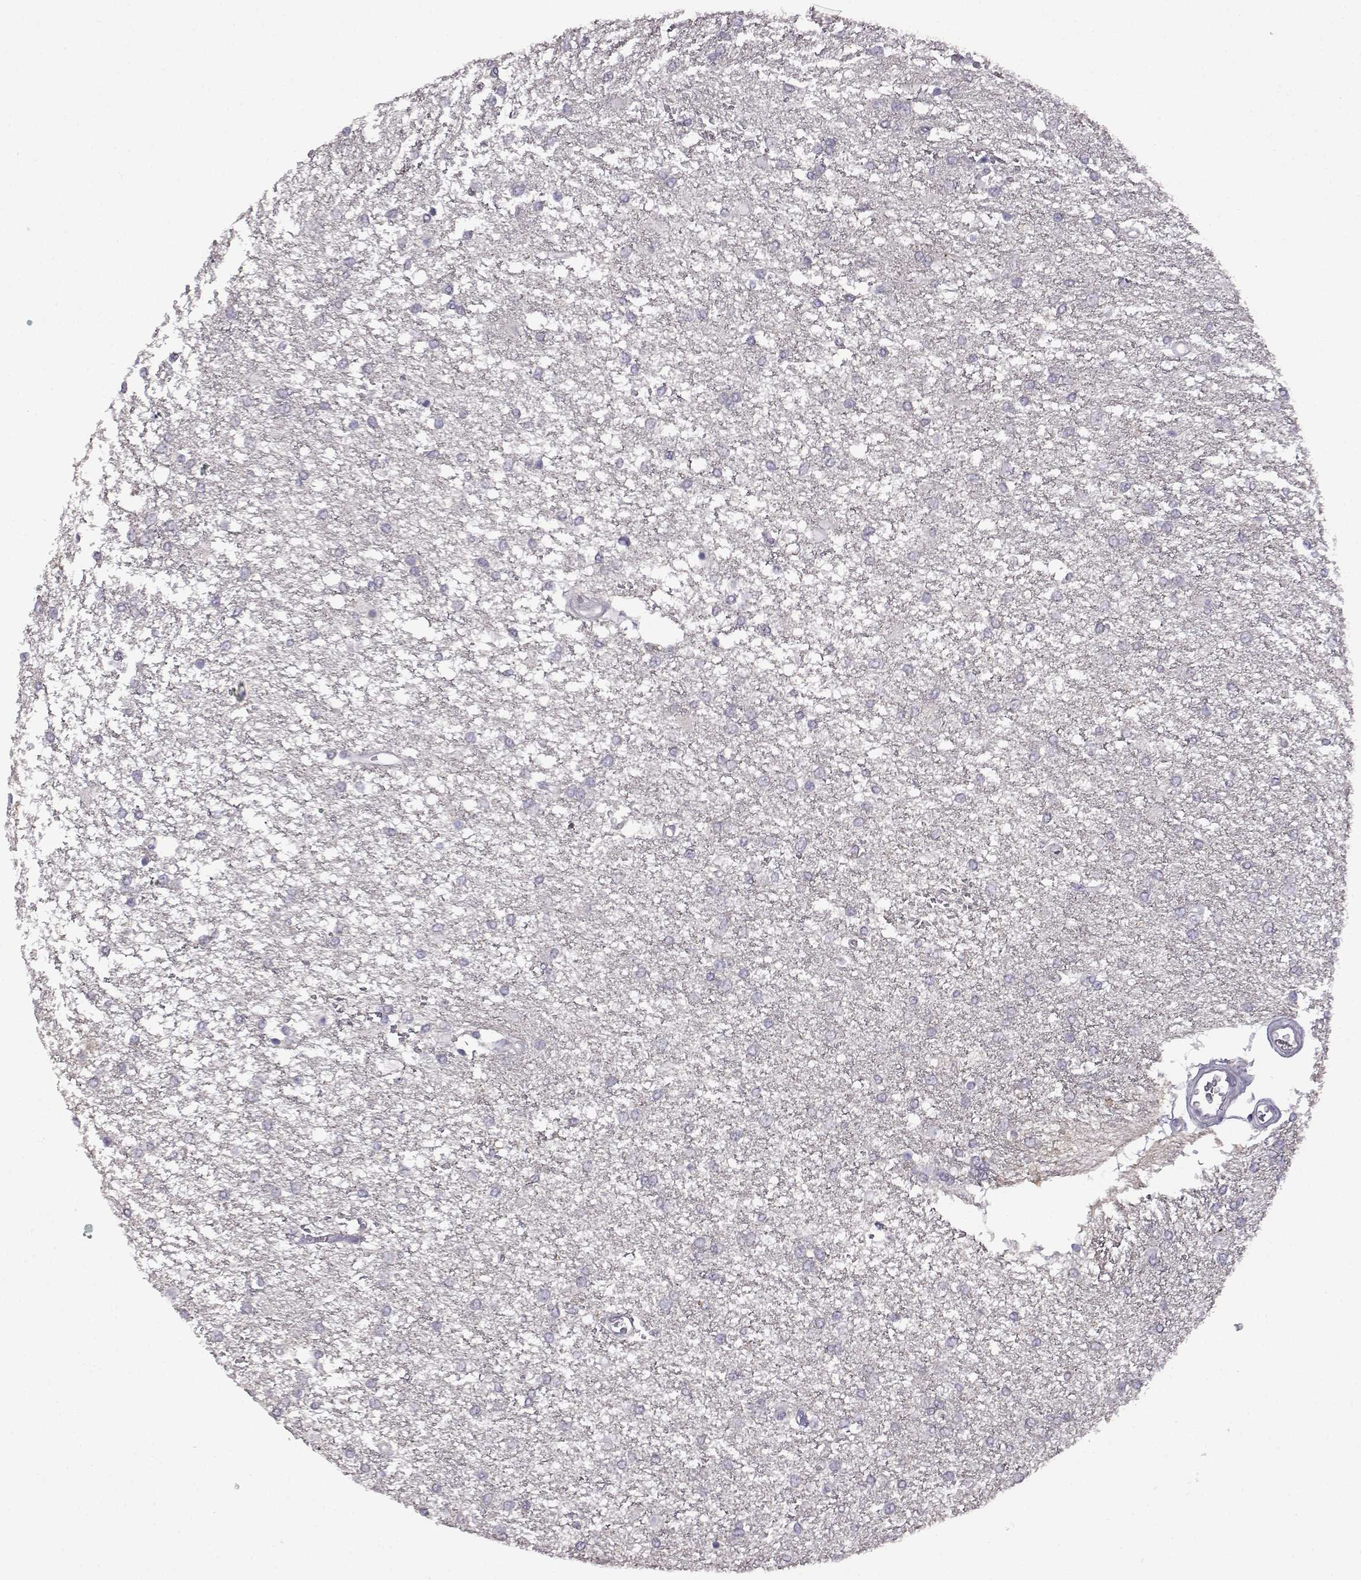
{"staining": {"intensity": "negative", "quantity": "none", "location": "none"}, "tissue": "glioma", "cell_type": "Tumor cells", "image_type": "cancer", "snomed": [{"axis": "morphology", "description": "Glioma, malignant, High grade"}, {"axis": "topography", "description": "Brain"}], "caption": "An immunohistochemistry micrograph of glioma is shown. There is no staining in tumor cells of glioma.", "gene": "VGF", "patient": {"sex": "female", "age": 61}}